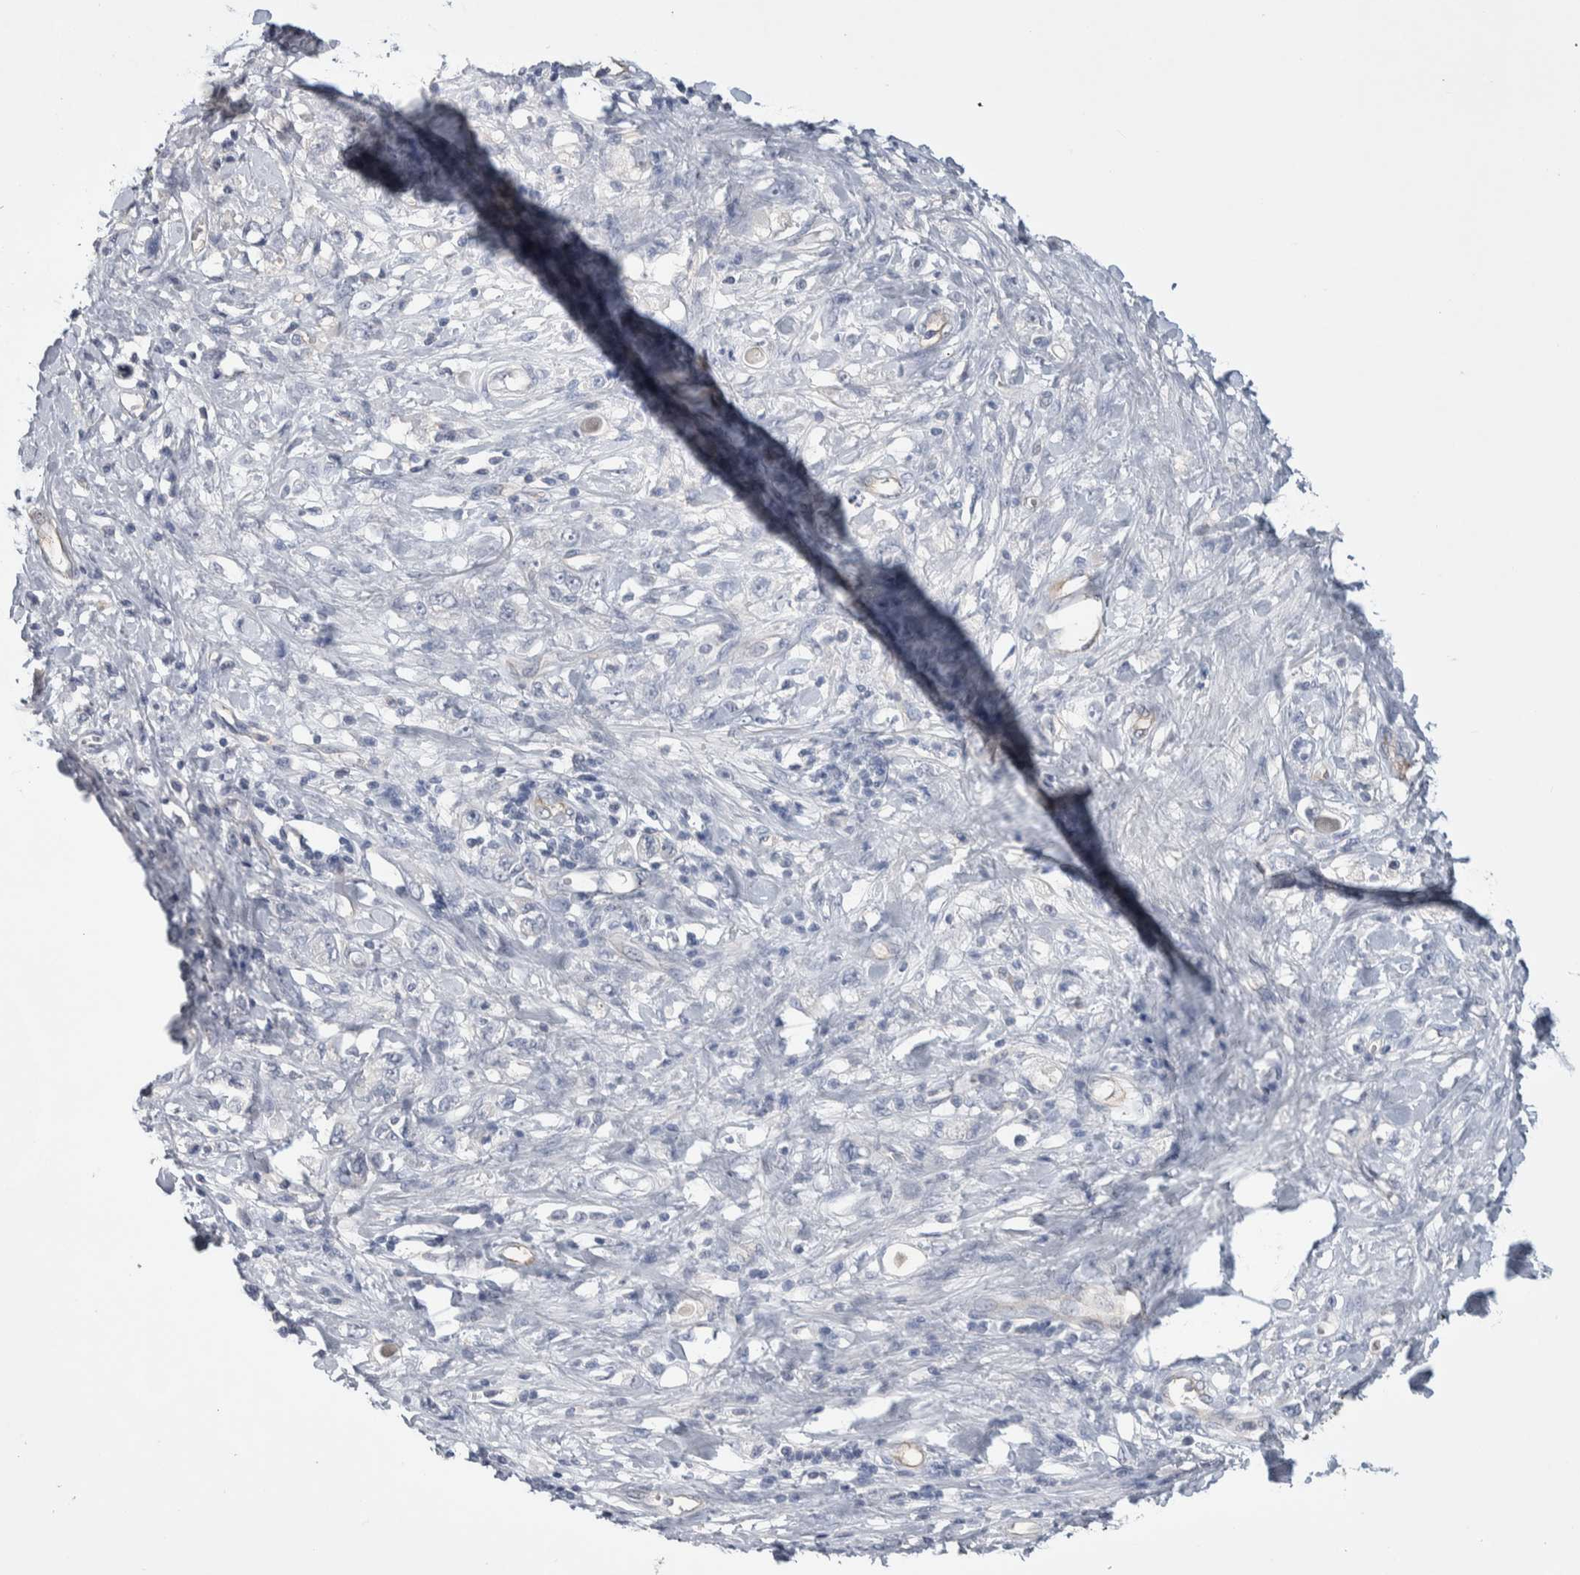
{"staining": {"intensity": "negative", "quantity": "none", "location": "none"}, "tissue": "stomach cancer", "cell_type": "Tumor cells", "image_type": "cancer", "snomed": [{"axis": "morphology", "description": "Adenocarcinoma, NOS"}, {"axis": "topography", "description": "Stomach"}], "caption": "Immunohistochemical staining of human adenocarcinoma (stomach) exhibits no significant staining in tumor cells. Nuclei are stained in blue.", "gene": "CEP131", "patient": {"sex": "female", "age": 76}}